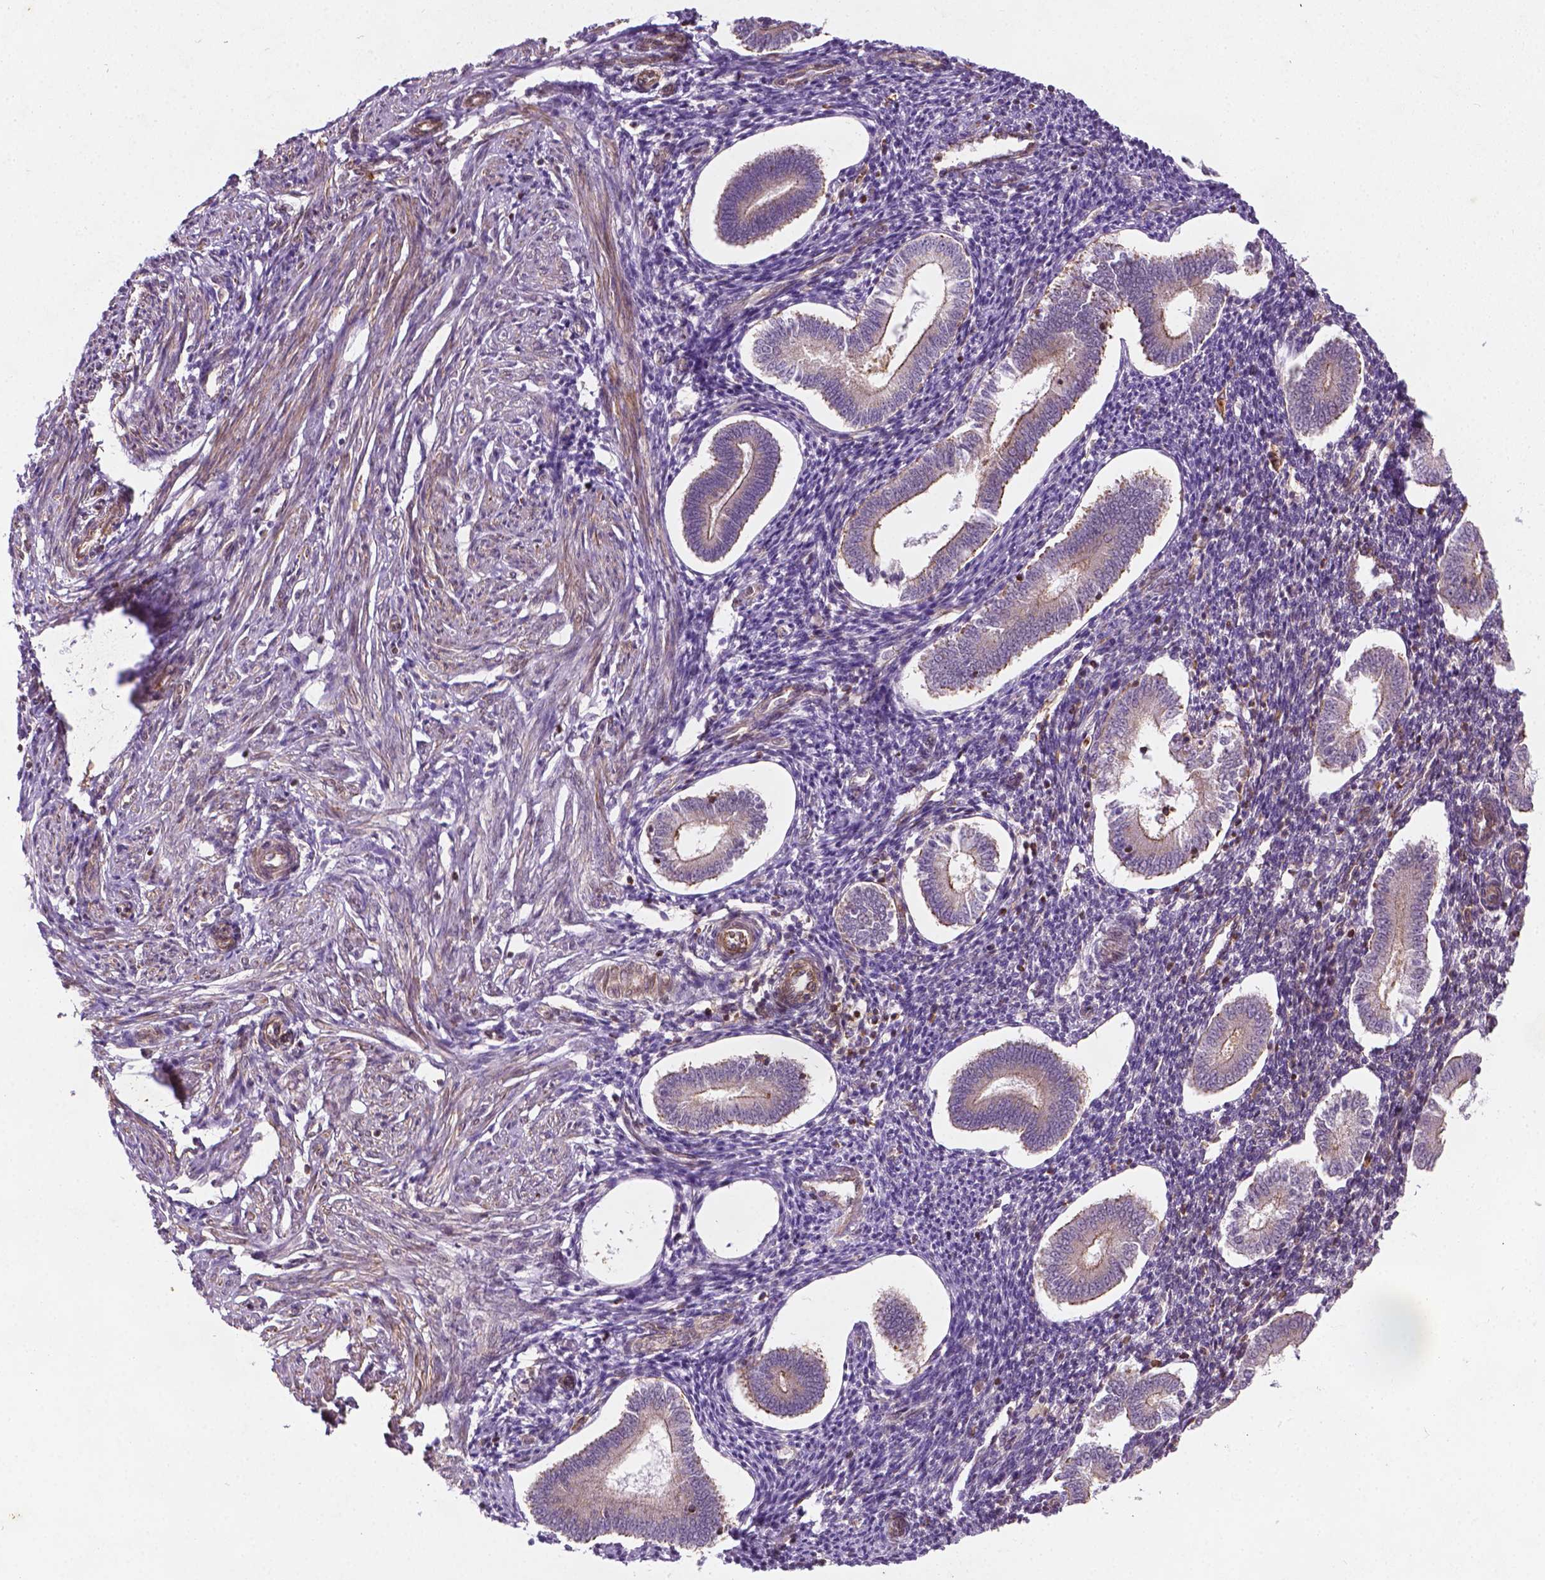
{"staining": {"intensity": "negative", "quantity": "none", "location": "none"}, "tissue": "endometrium", "cell_type": "Cells in endometrial stroma", "image_type": "normal", "snomed": [{"axis": "morphology", "description": "Normal tissue, NOS"}, {"axis": "topography", "description": "Endometrium"}], "caption": "A high-resolution histopathology image shows immunohistochemistry (IHC) staining of normal endometrium, which exhibits no significant staining in cells in endometrial stroma.", "gene": "TCHP", "patient": {"sex": "female", "age": 40}}